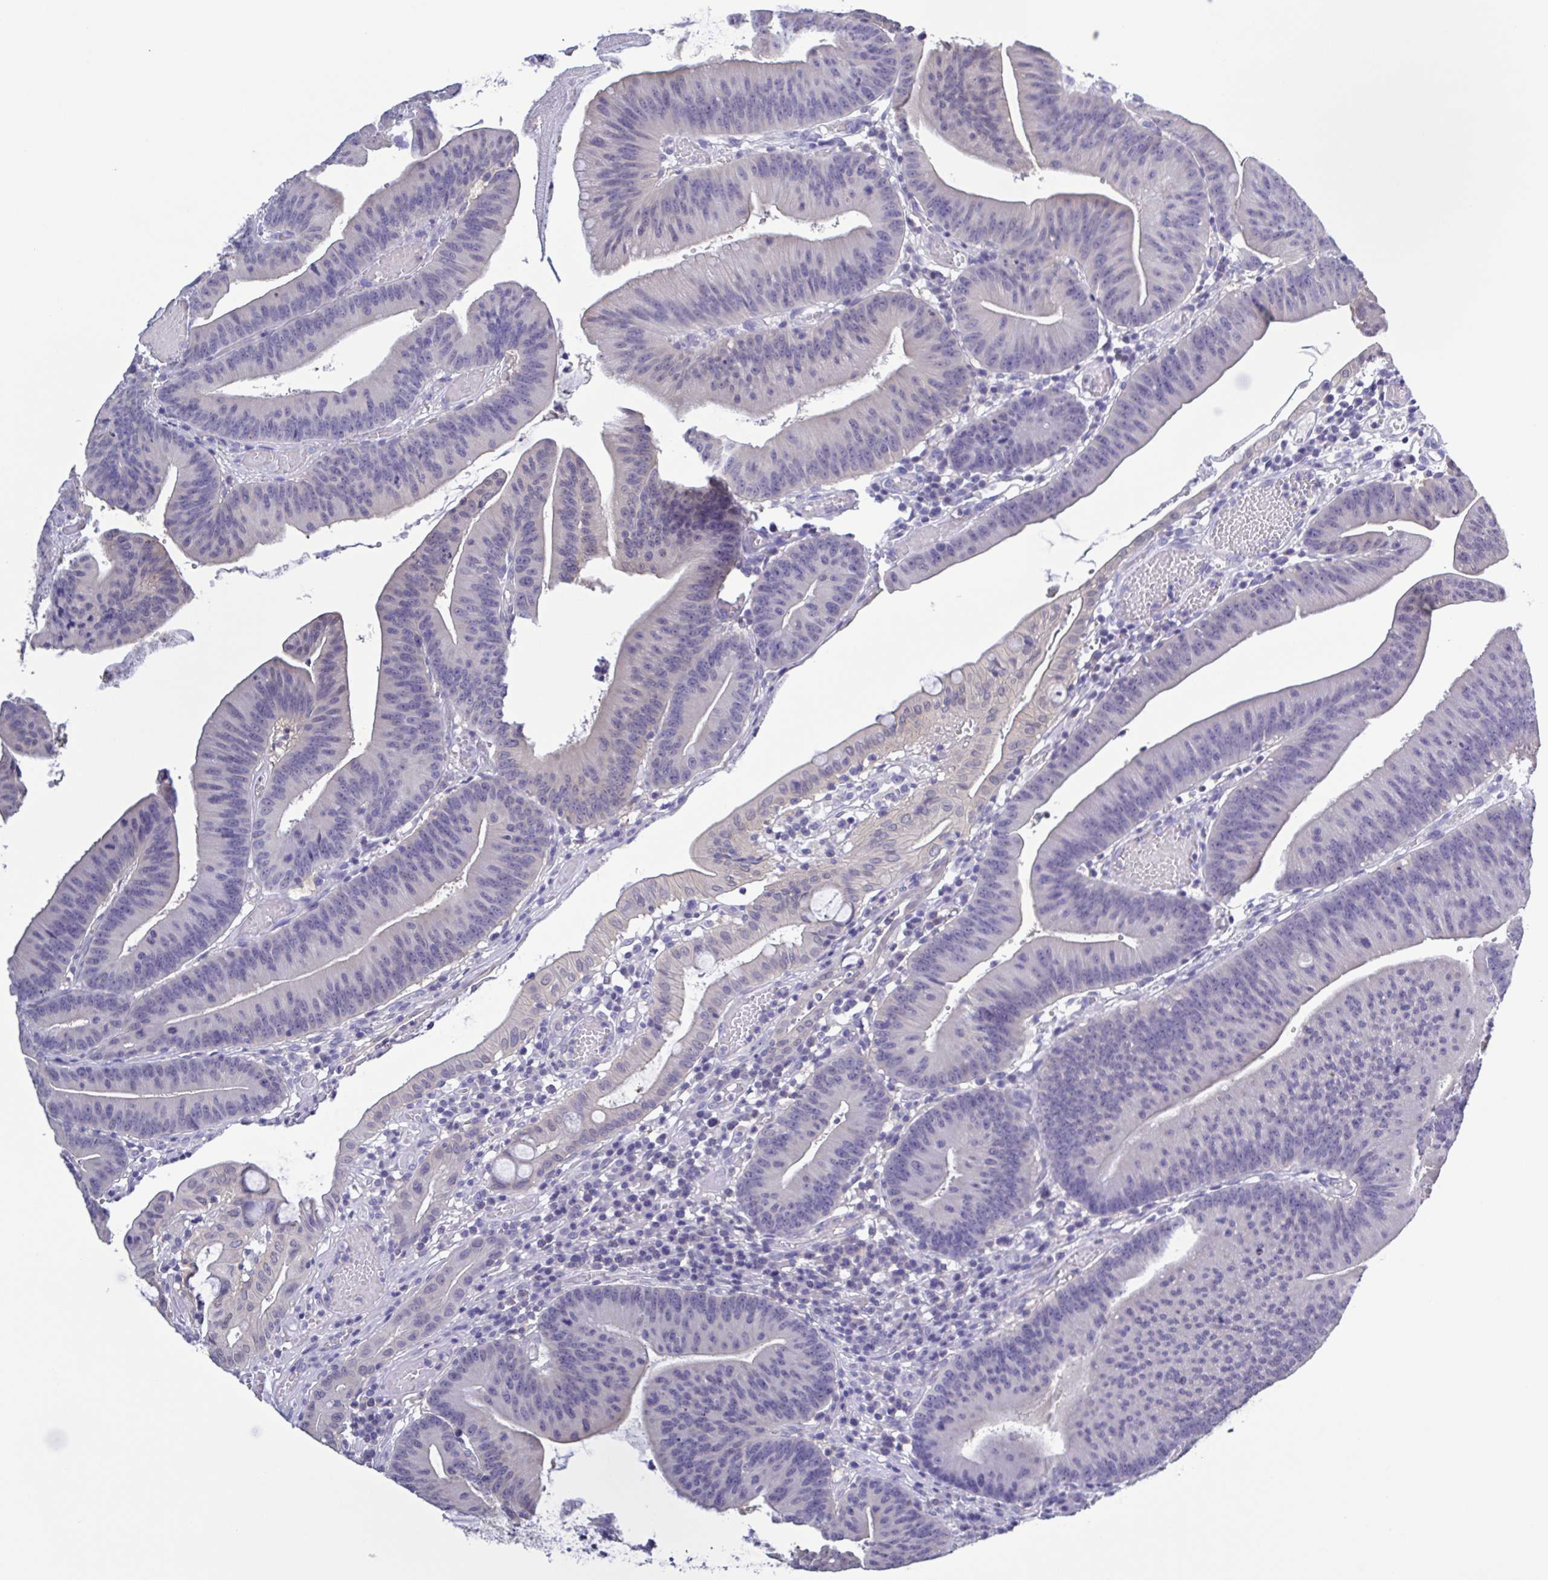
{"staining": {"intensity": "negative", "quantity": "none", "location": "none"}, "tissue": "colorectal cancer", "cell_type": "Tumor cells", "image_type": "cancer", "snomed": [{"axis": "morphology", "description": "Adenocarcinoma, NOS"}, {"axis": "topography", "description": "Colon"}], "caption": "The micrograph reveals no significant expression in tumor cells of colorectal cancer (adenocarcinoma). The staining was performed using DAB to visualize the protein expression in brown, while the nuclei were stained in blue with hematoxylin (Magnification: 20x).", "gene": "LDHC", "patient": {"sex": "female", "age": 78}}